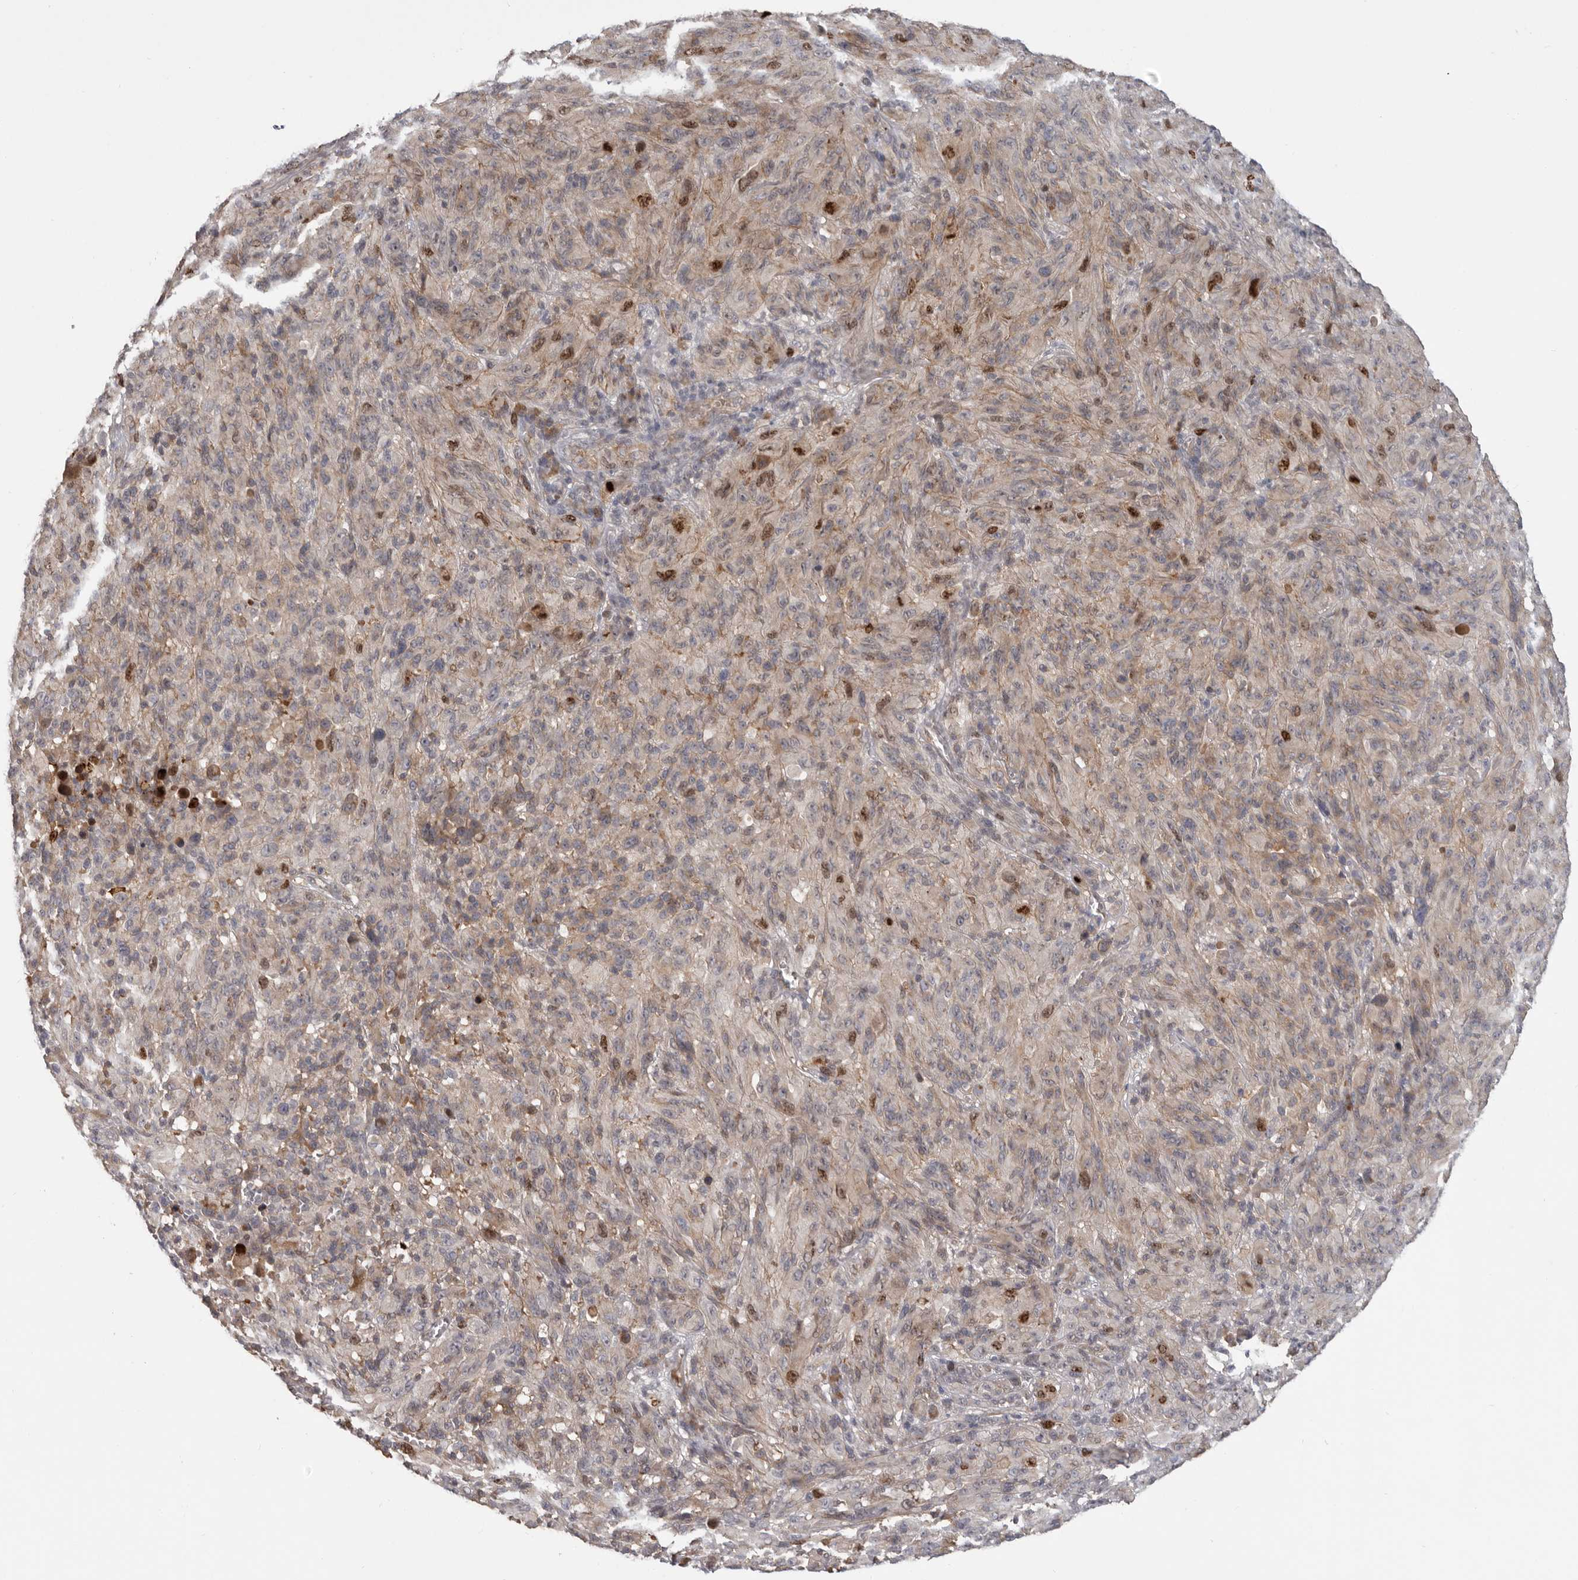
{"staining": {"intensity": "moderate", "quantity": "<25%", "location": "nuclear"}, "tissue": "melanoma", "cell_type": "Tumor cells", "image_type": "cancer", "snomed": [{"axis": "morphology", "description": "Malignant melanoma, NOS"}, {"axis": "topography", "description": "Skin of head"}], "caption": "This micrograph shows malignant melanoma stained with IHC to label a protein in brown. The nuclear of tumor cells show moderate positivity for the protein. Nuclei are counter-stained blue.", "gene": "CDCA8", "patient": {"sex": "male", "age": 96}}